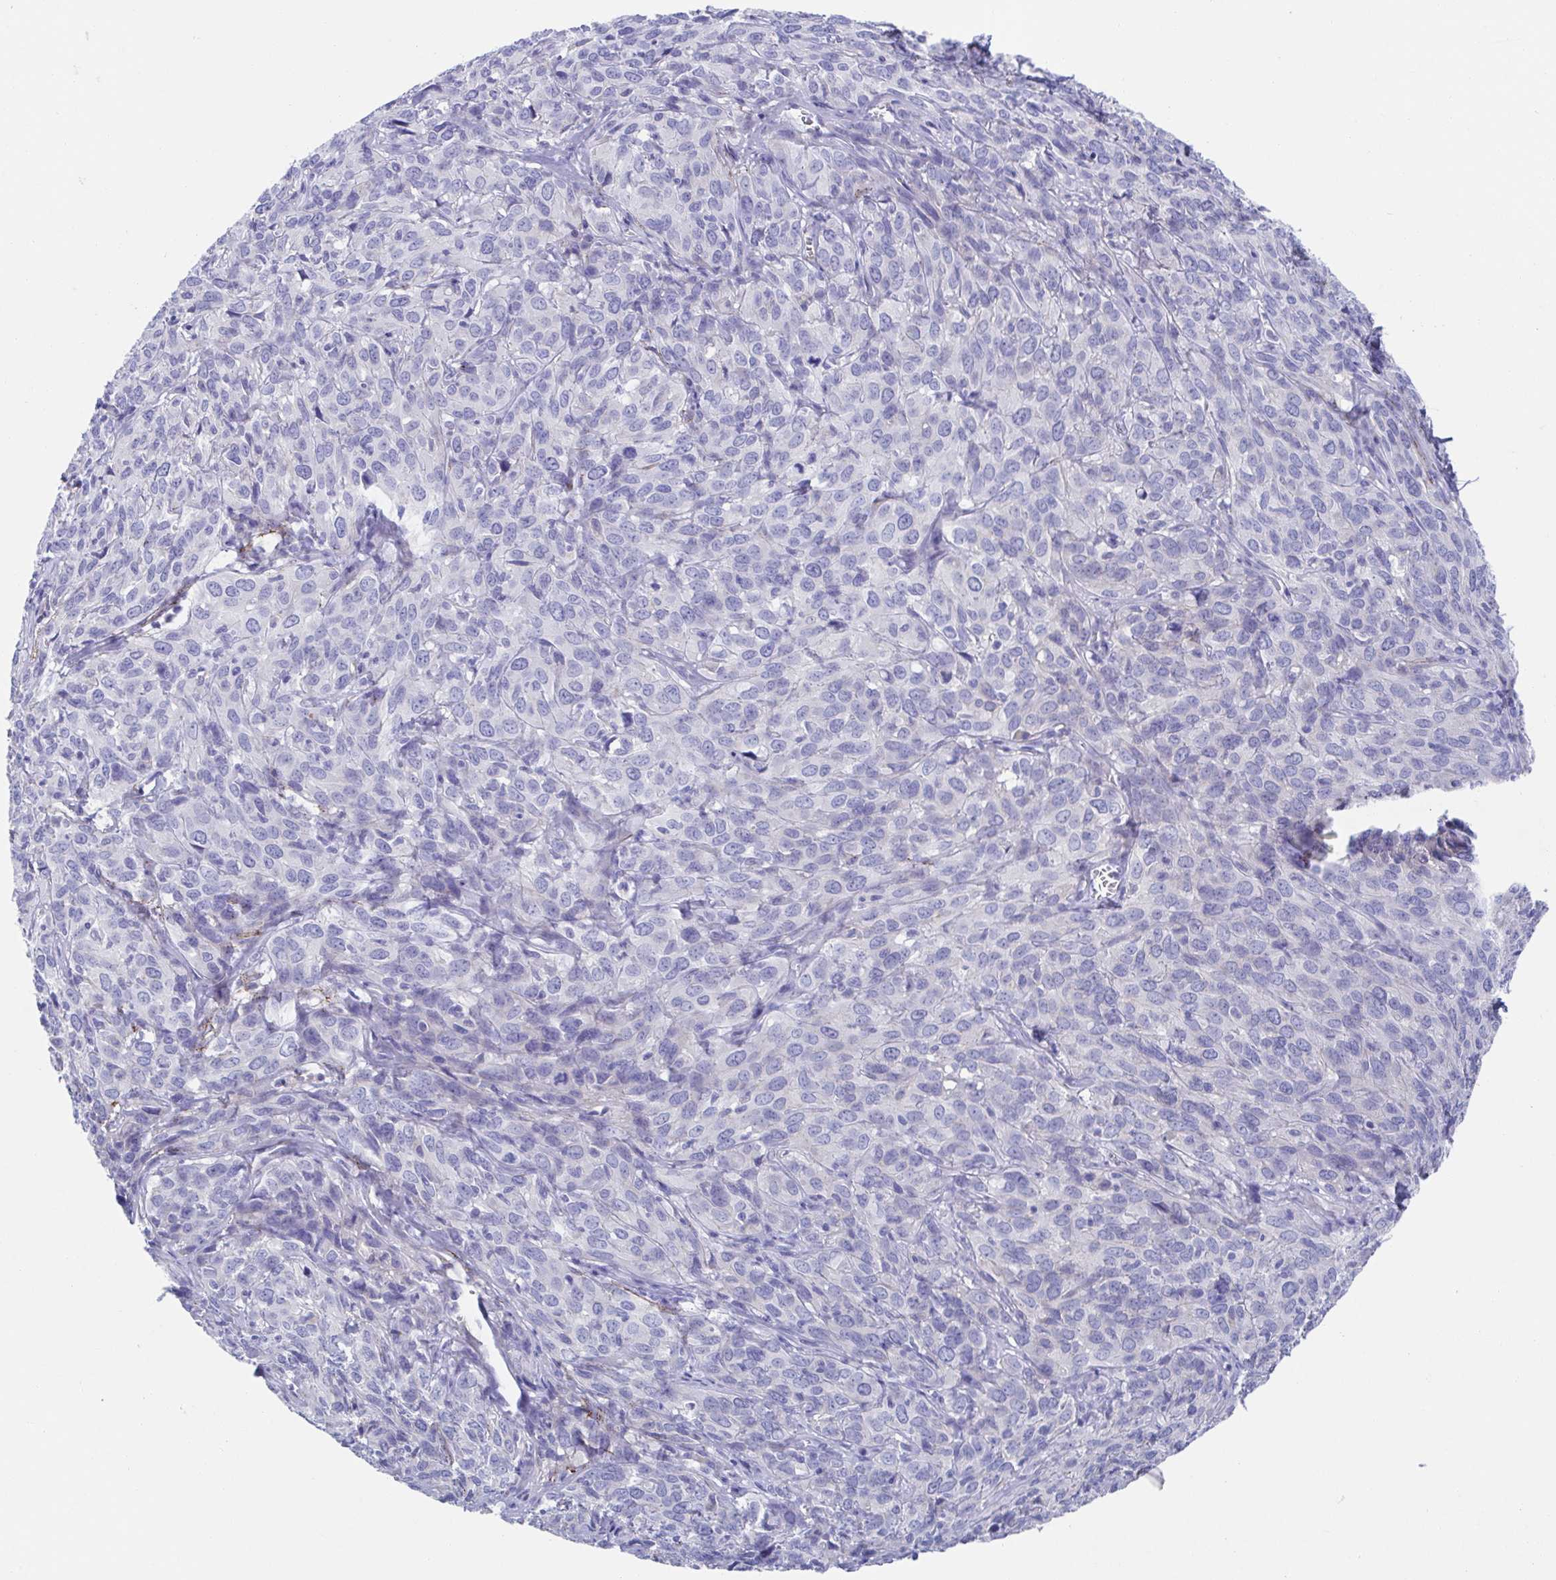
{"staining": {"intensity": "negative", "quantity": "none", "location": "none"}, "tissue": "cervical cancer", "cell_type": "Tumor cells", "image_type": "cancer", "snomed": [{"axis": "morphology", "description": "Squamous cell carcinoma, NOS"}, {"axis": "topography", "description": "Cervix"}], "caption": "Cervical cancer (squamous cell carcinoma) was stained to show a protein in brown. There is no significant staining in tumor cells.", "gene": "CDH2", "patient": {"sex": "female", "age": 51}}